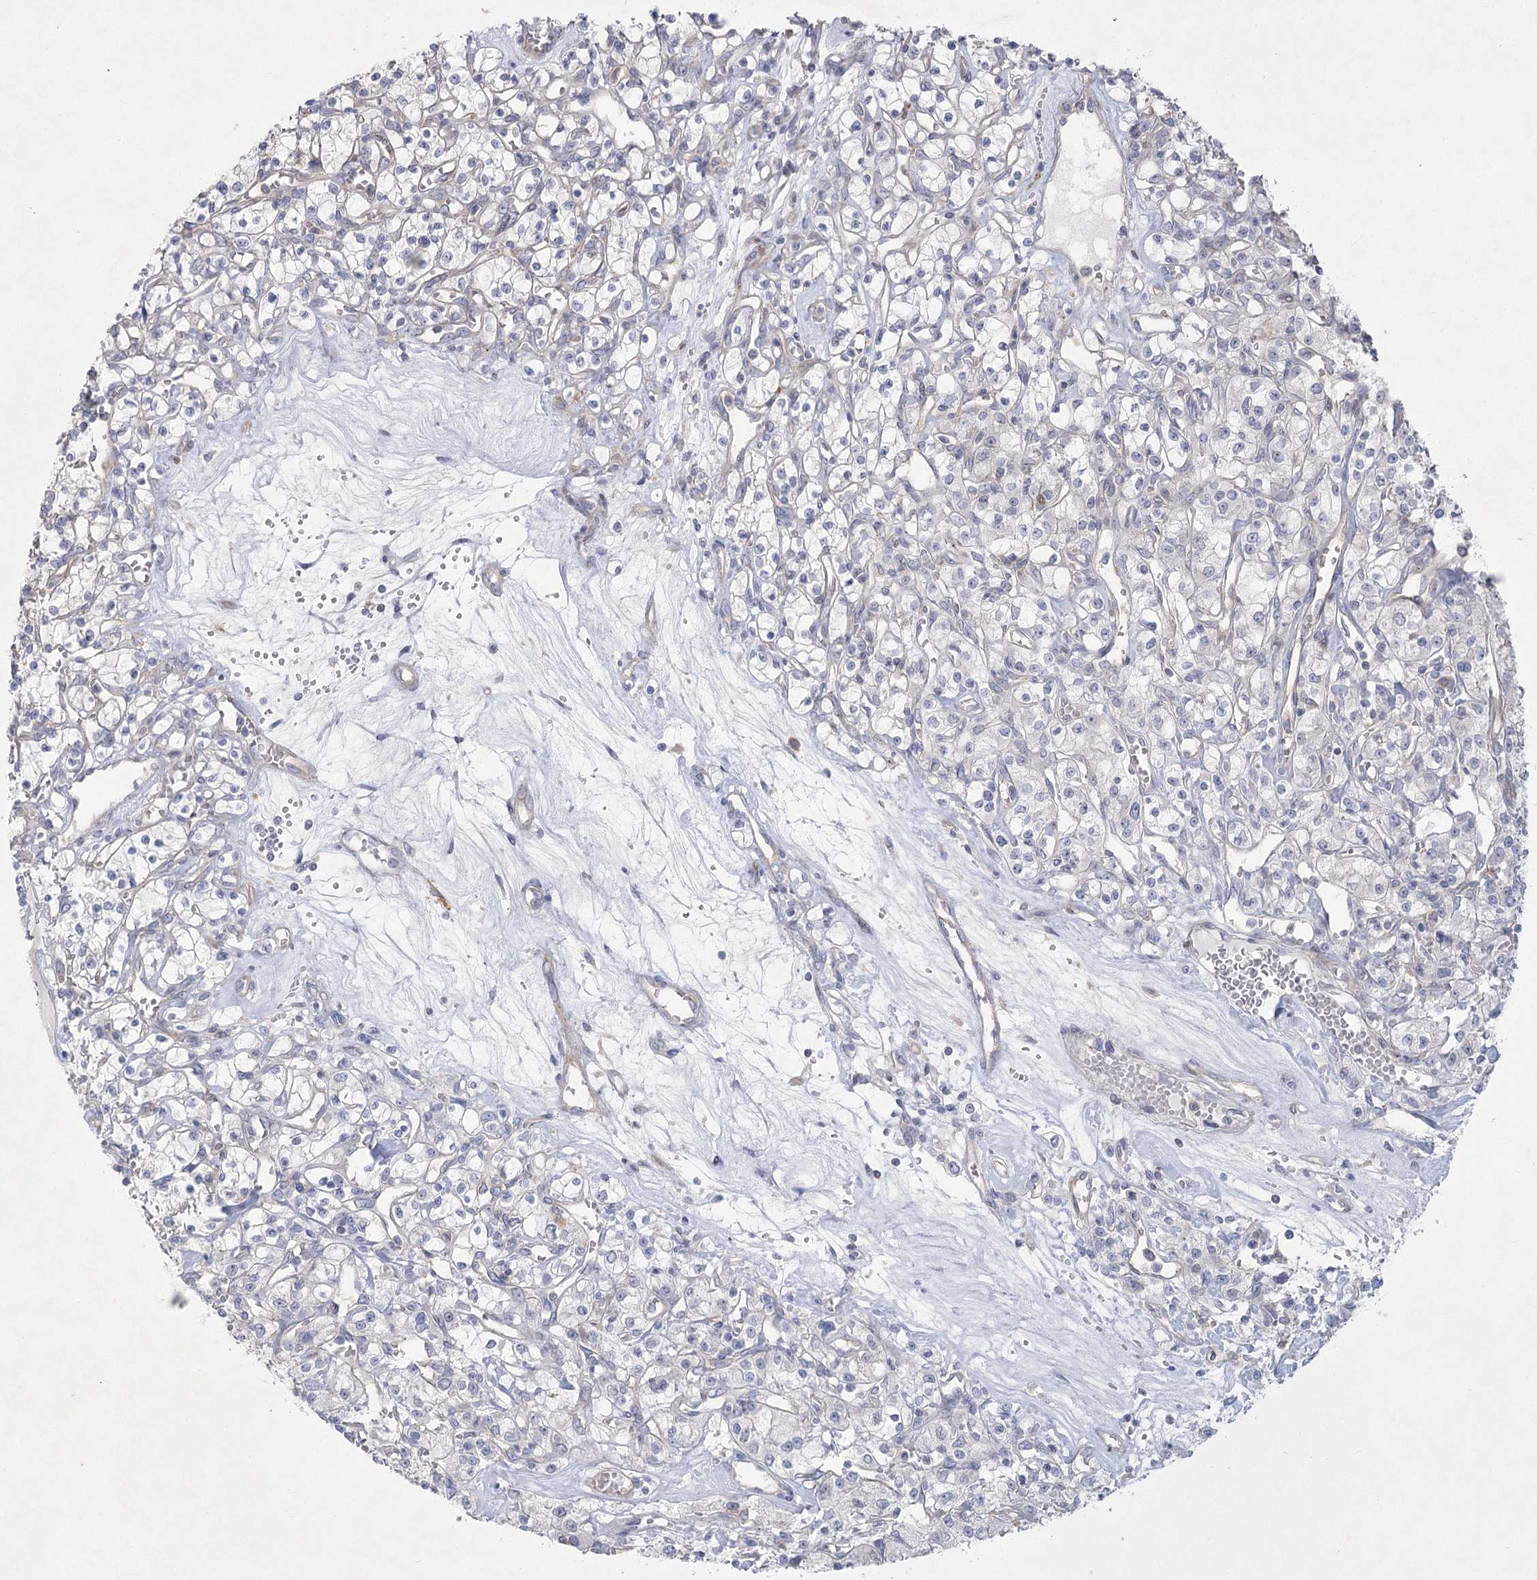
{"staining": {"intensity": "negative", "quantity": "none", "location": "none"}, "tissue": "renal cancer", "cell_type": "Tumor cells", "image_type": "cancer", "snomed": [{"axis": "morphology", "description": "Adenocarcinoma, NOS"}, {"axis": "topography", "description": "Kidney"}], "caption": "A histopathology image of human adenocarcinoma (renal) is negative for staining in tumor cells.", "gene": "FAM110C", "patient": {"sex": "female", "age": 59}}